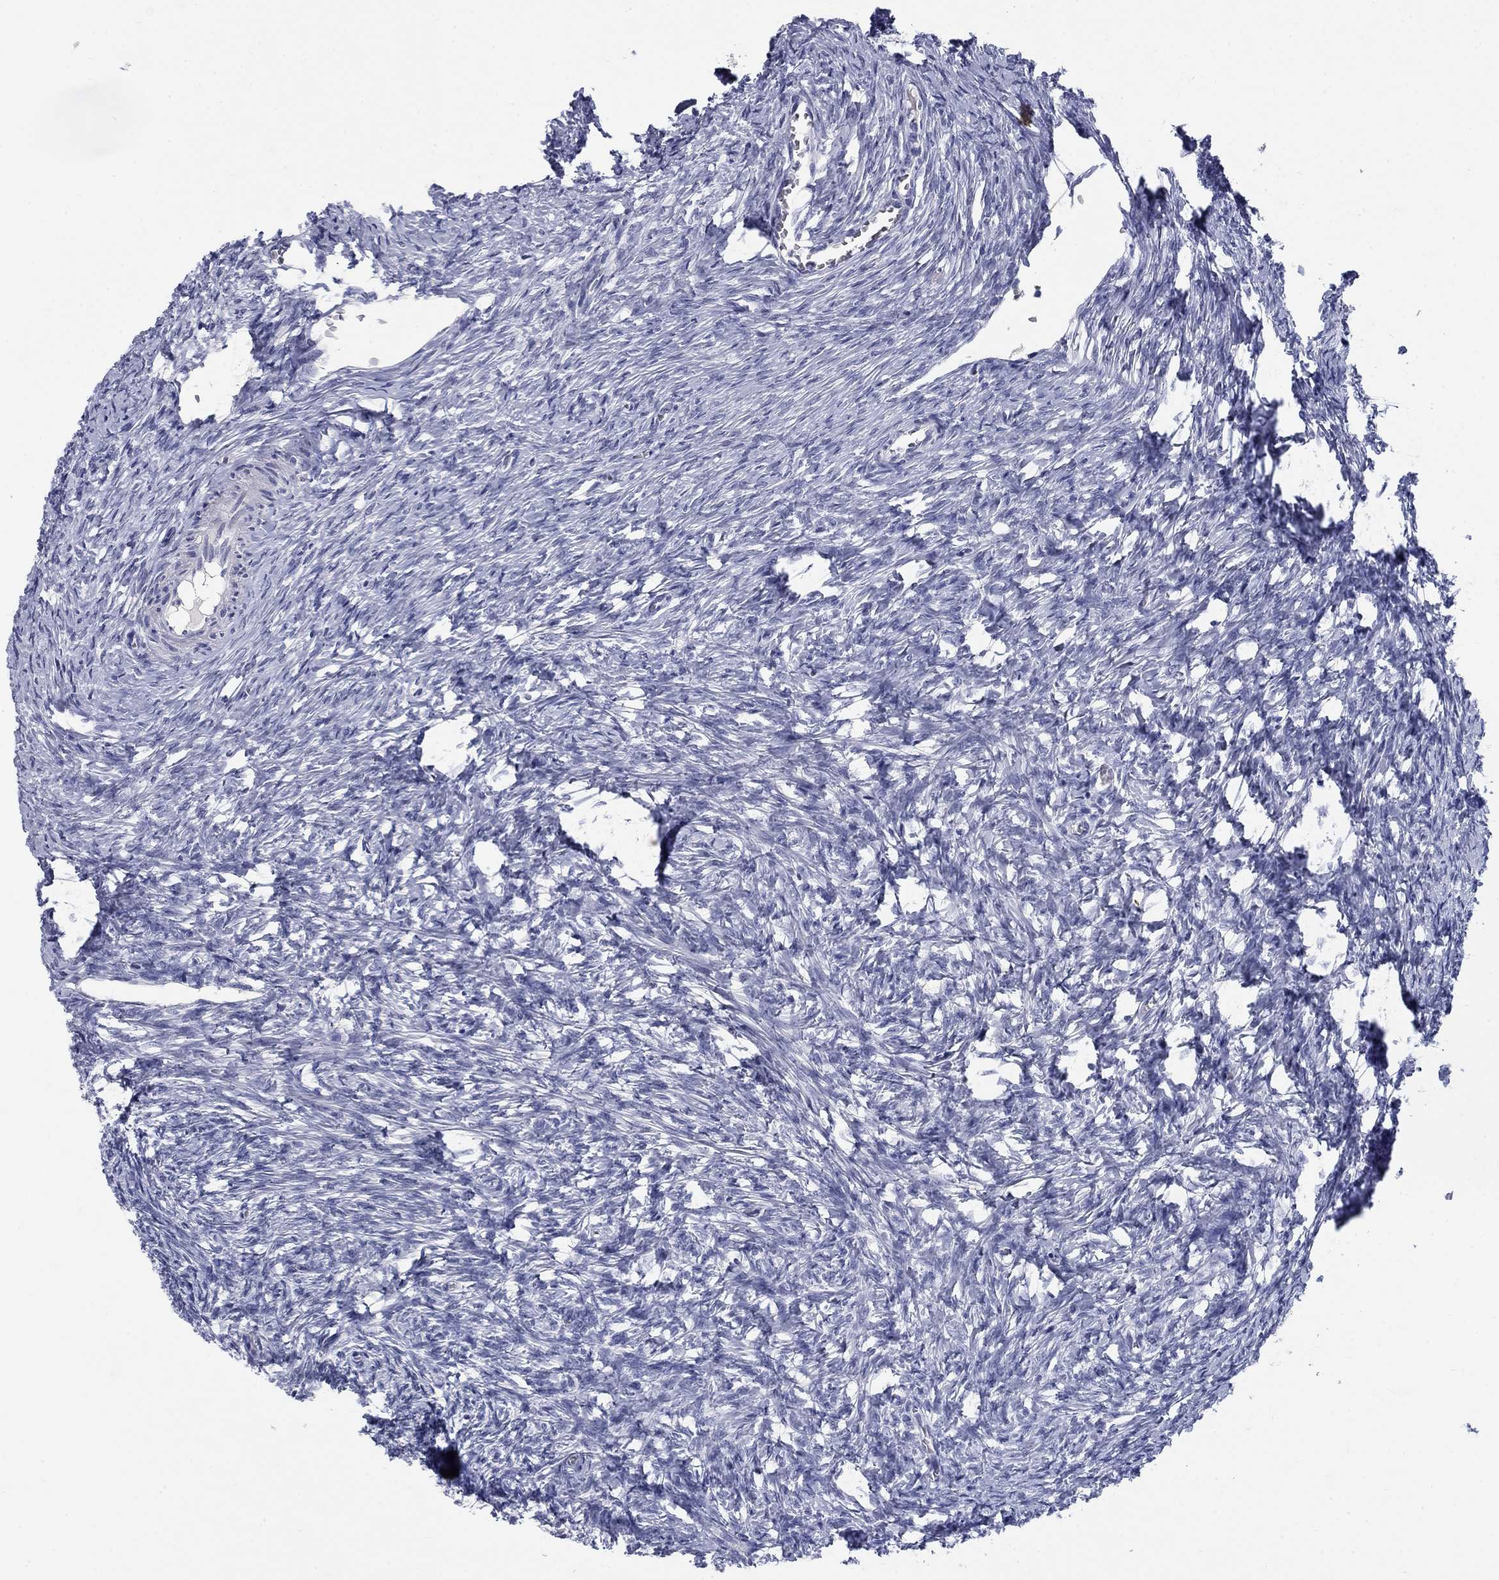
{"staining": {"intensity": "negative", "quantity": "none", "location": "none"}, "tissue": "ovary", "cell_type": "Follicle cells", "image_type": "normal", "snomed": [{"axis": "morphology", "description": "Normal tissue, NOS"}, {"axis": "topography", "description": "Ovary"}], "caption": "Protein analysis of normal ovary demonstrates no significant expression in follicle cells.", "gene": "ELAVL4", "patient": {"sex": "female", "age": 39}}